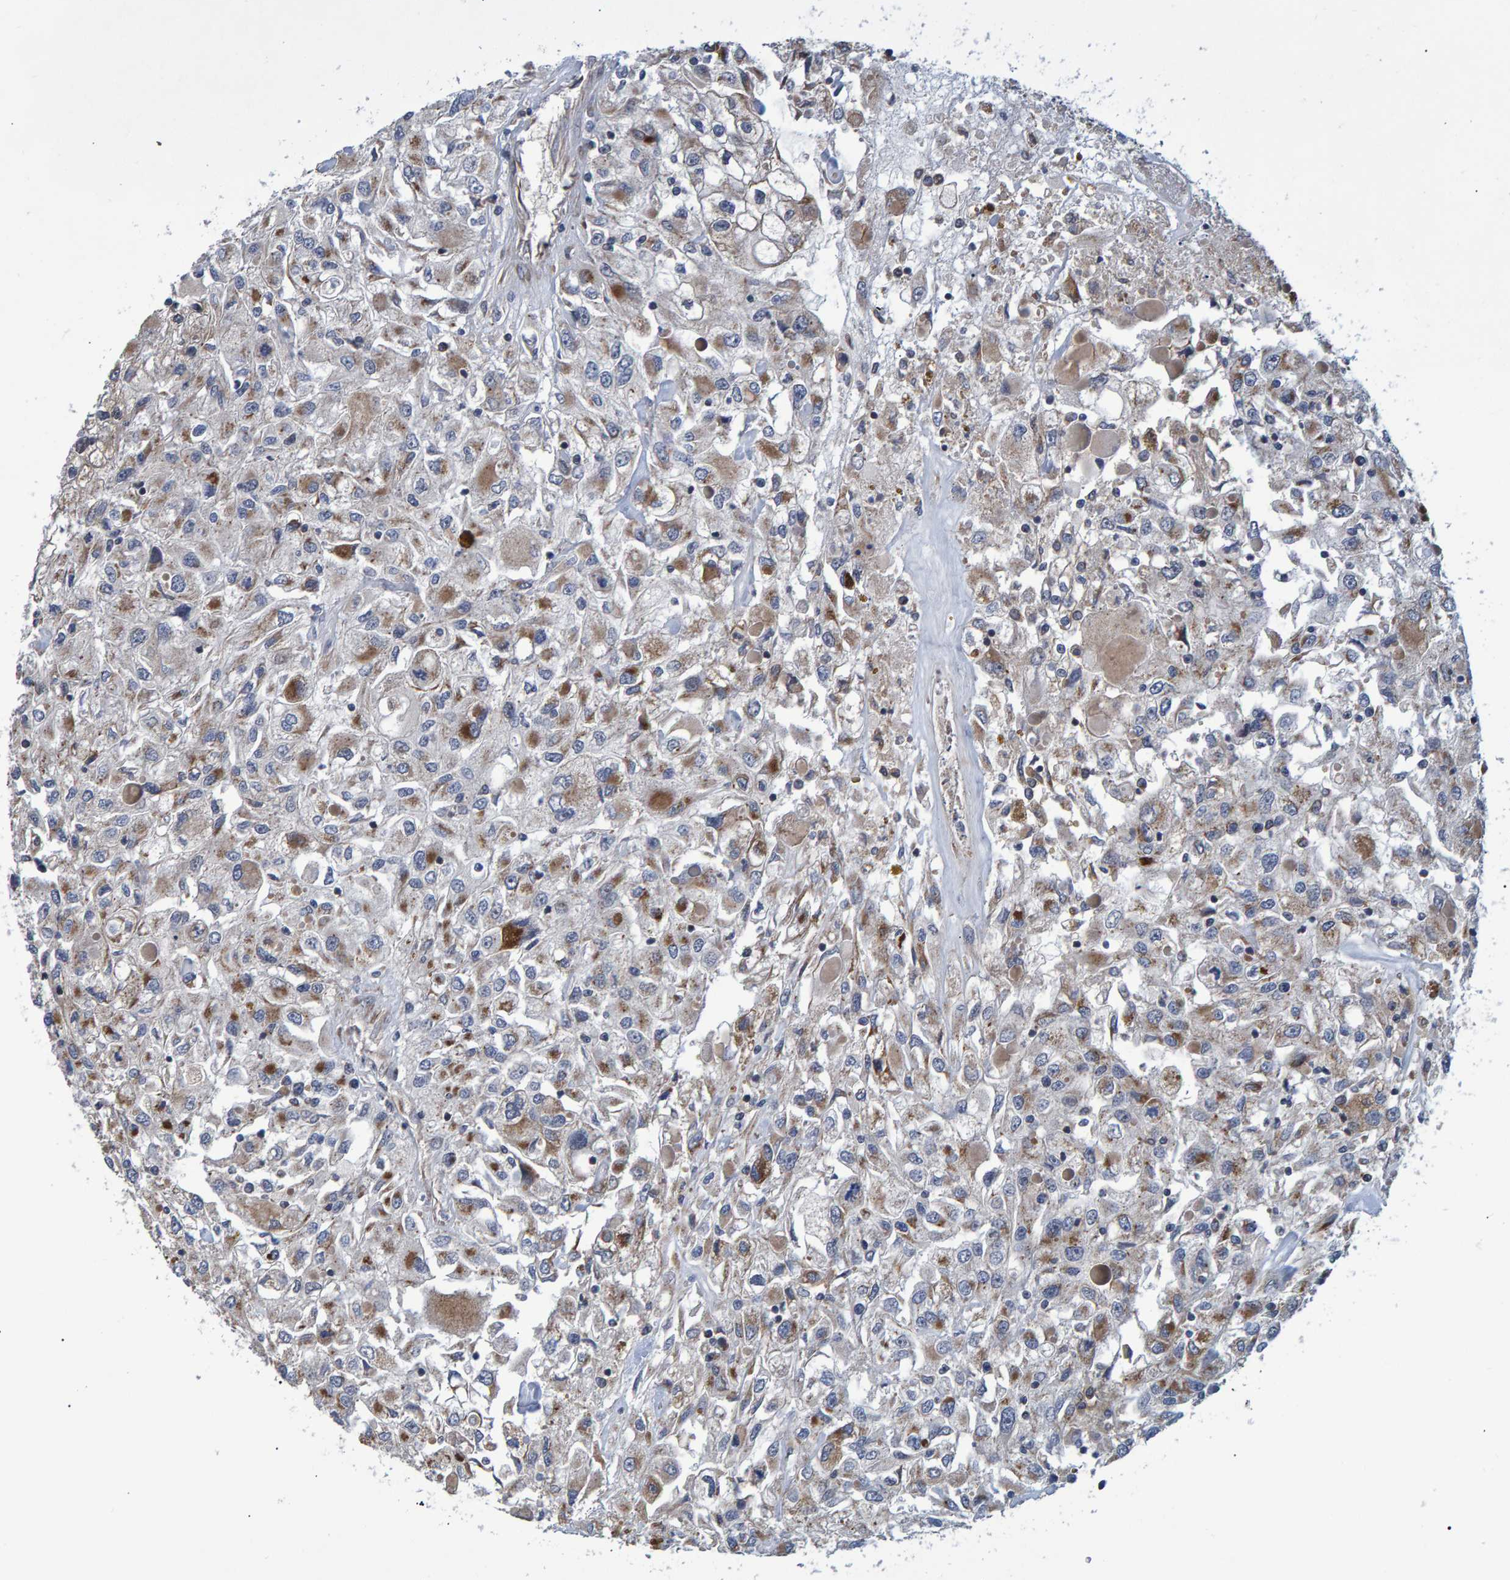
{"staining": {"intensity": "weak", "quantity": "25%-75%", "location": "cytoplasmic/membranous"}, "tissue": "renal cancer", "cell_type": "Tumor cells", "image_type": "cancer", "snomed": [{"axis": "morphology", "description": "Adenocarcinoma, NOS"}, {"axis": "topography", "description": "Kidney"}], "caption": "Renal cancer stained for a protein (brown) shows weak cytoplasmic/membranous positive expression in about 25%-75% of tumor cells.", "gene": "ATP6V1H", "patient": {"sex": "female", "age": 52}}